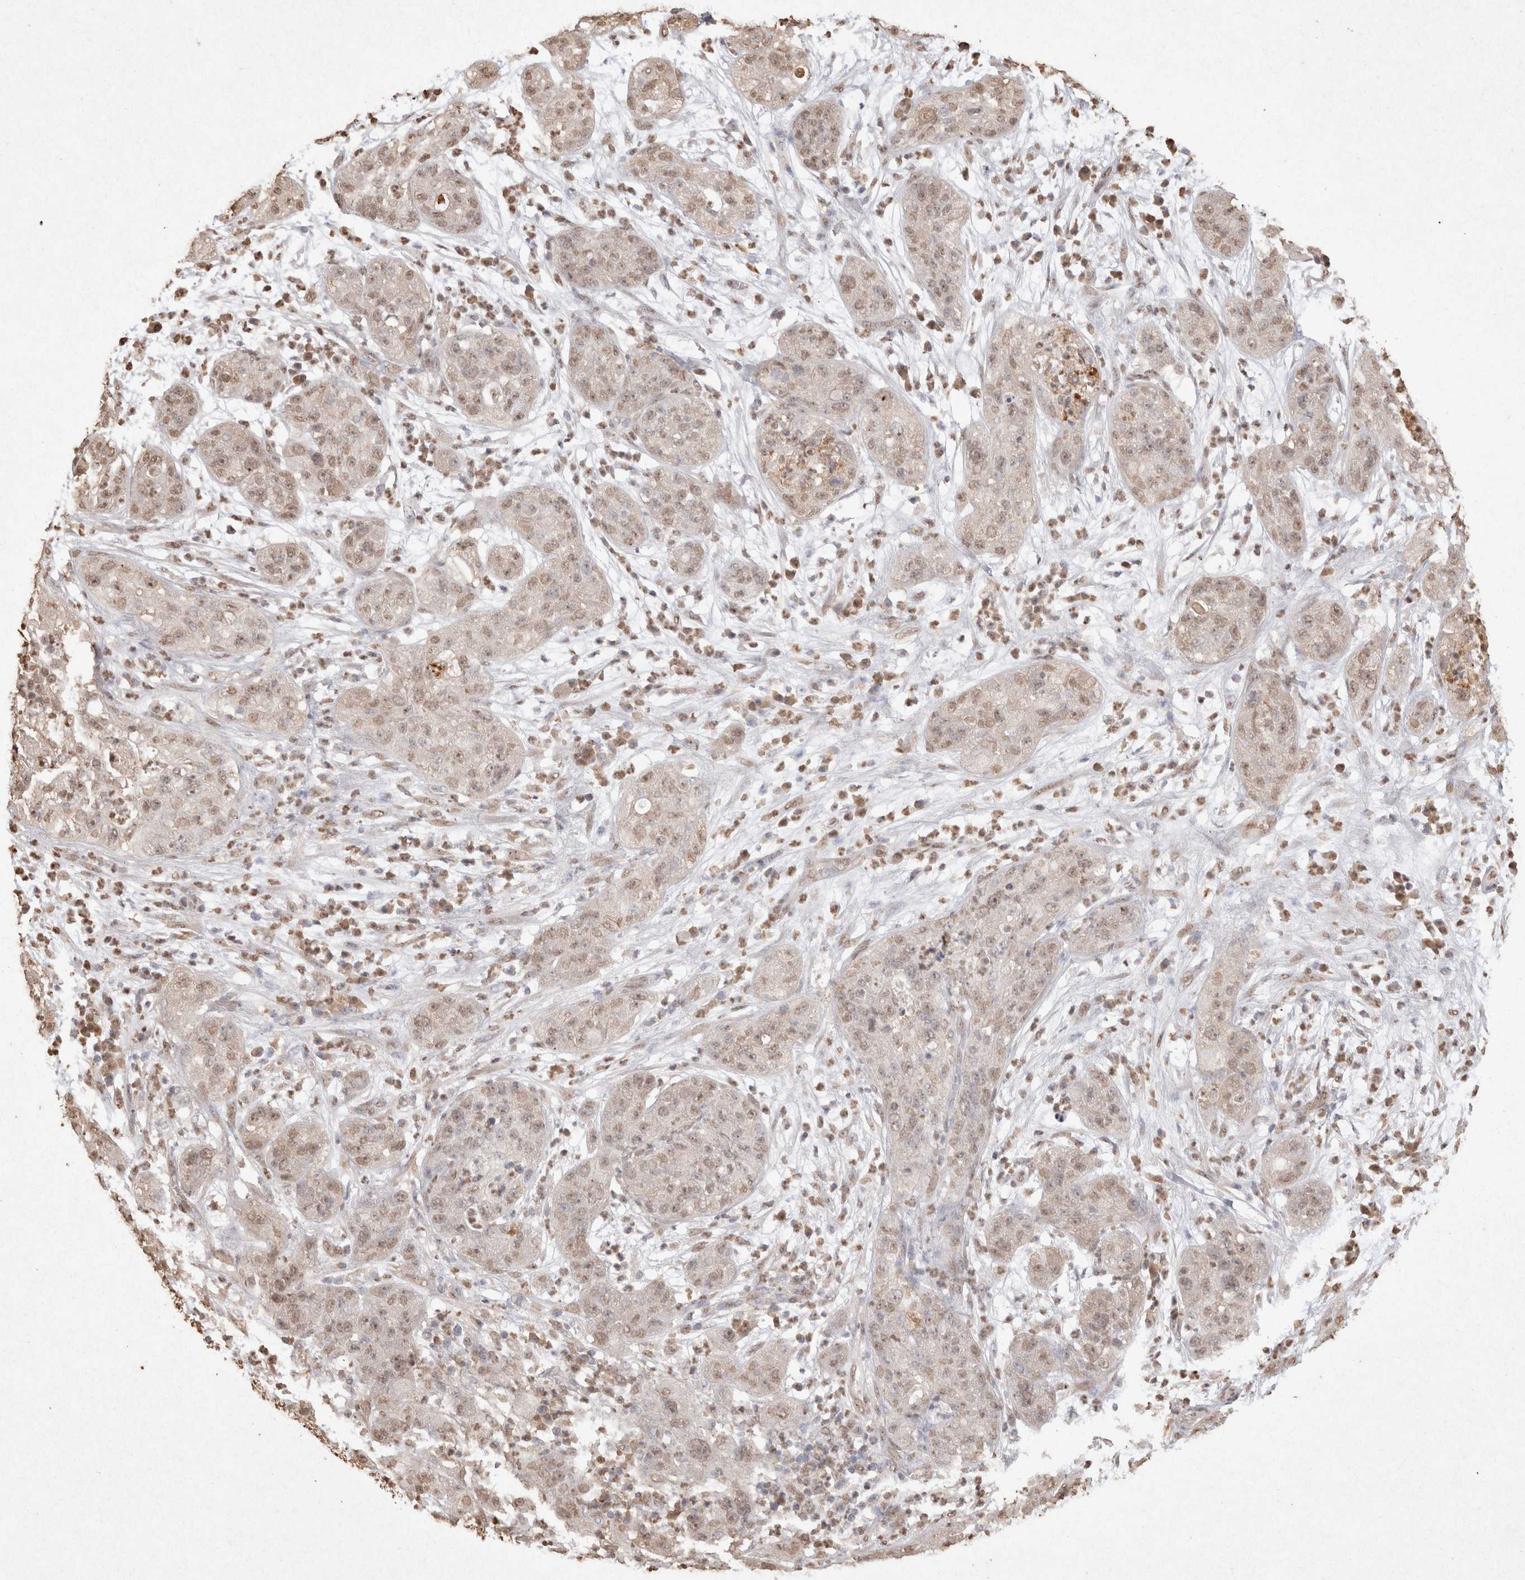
{"staining": {"intensity": "weak", "quantity": ">75%", "location": "nuclear"}, "tissue": "pancreatic cancer", "cell_type": "Tumor cells", "image_type": "cancer", "snomed": [{"axis": "morphology", "description": "Adenocarcinoma, NOS"}, {"axis": "topography", "description": "Pancreas"}], "caption": "Immunohistochemistry (IHC) photomicrograph of neoplastic tissue: pancreatic cancer (adenocarcinoma) stained using immunohistochemistry (IHC) exhibits low levels of weak protein expression localized specifically in the nuclear of tumor cells, appearing as a nuclear brown color.", "gene": "MLX", "patient": {"sex": "female", "age": 78}}